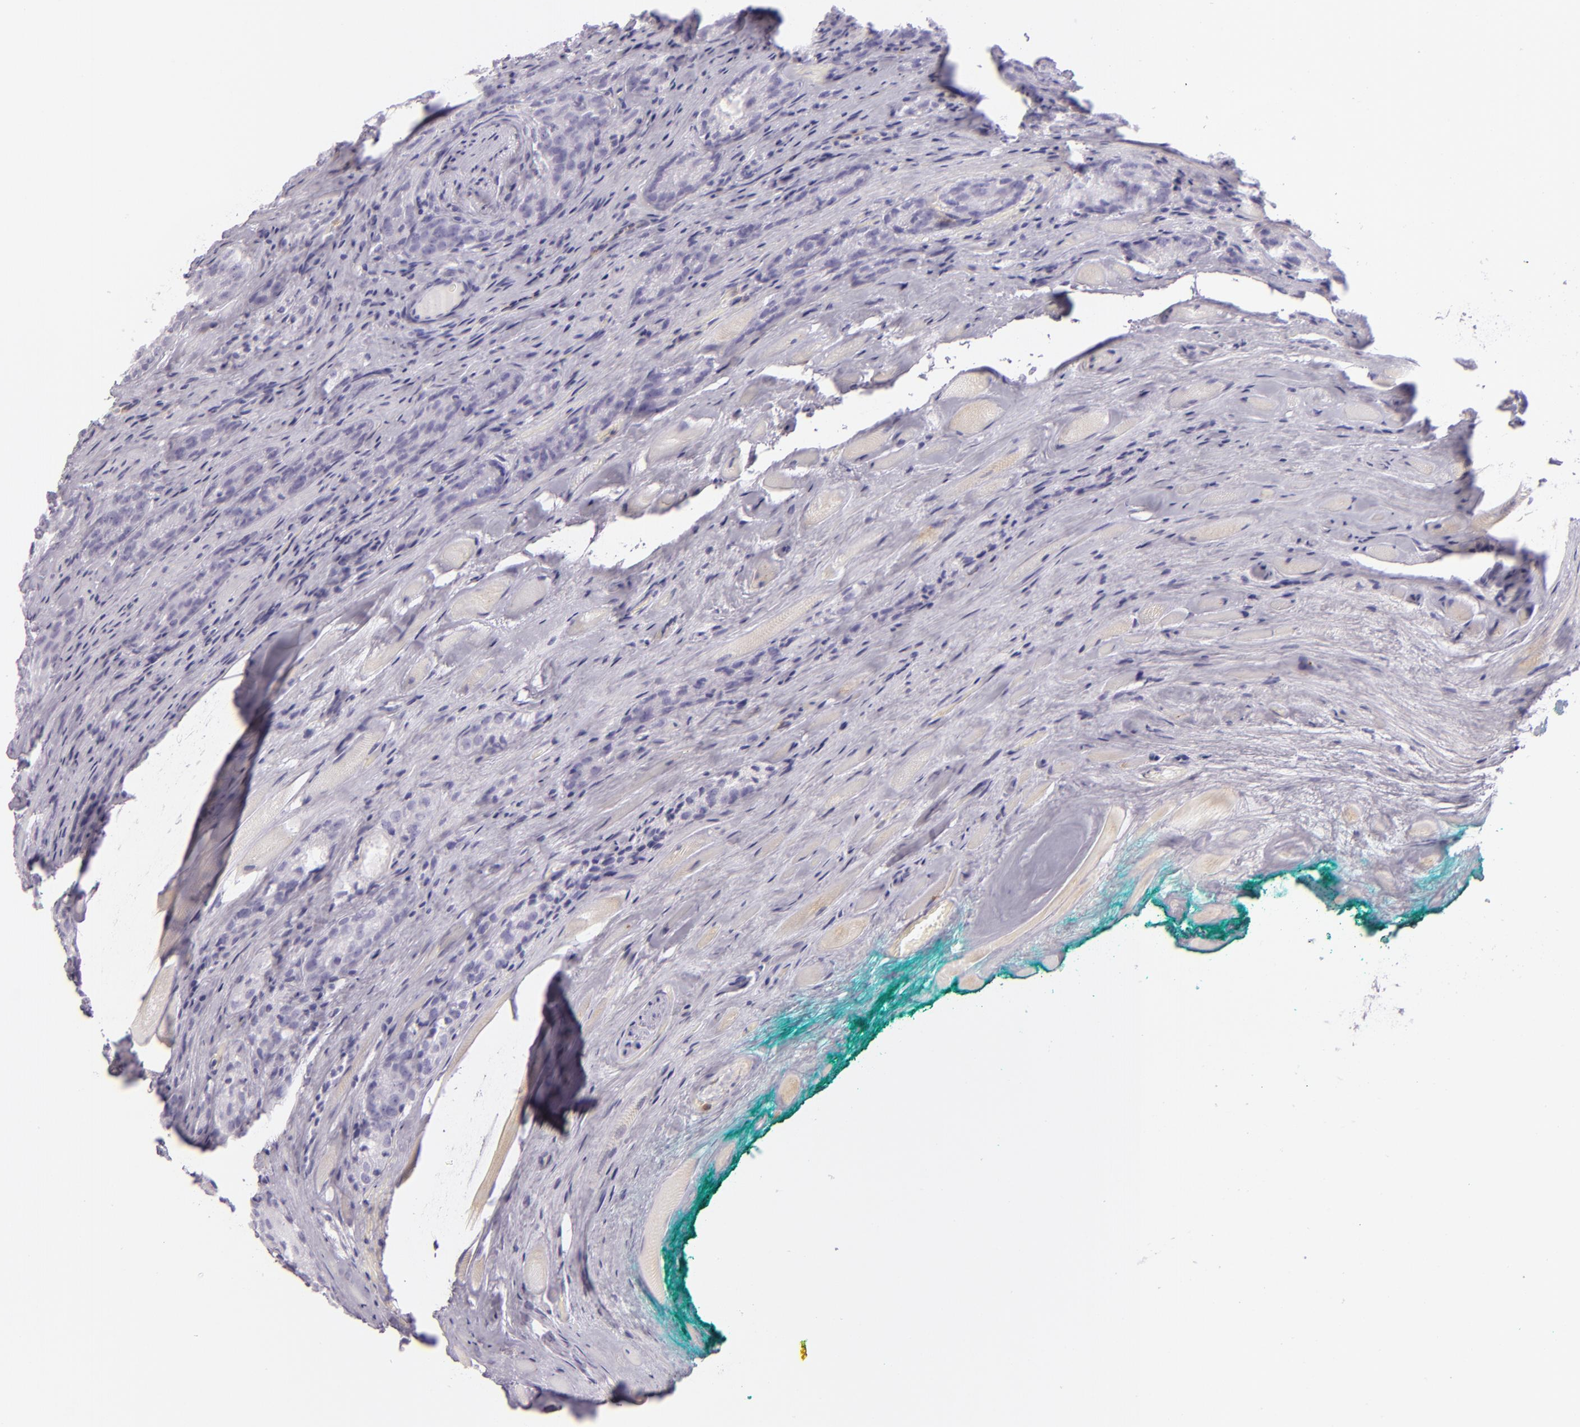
{"staining": {"intensity": "negative", "quantity": "none", "location": "none"}, "tissue": "prostate cancer", "cell_type": "Tumor cells", "image_type": "cancer", "snomed": [{"axis": "morphology", "description": "Adenocarcinoma, Medium grade"}, {"axis": "topography", "description": "Prostate"}], "caption": "This image is of prostate cancer stained with immunohistochemistry (IHC) to label a protein in brown with the nuclei are counter-stained blue. There is no staining in tumor cells.", "gene": "CEACAM1", "patient": {"sex": "male", "age": 60}}